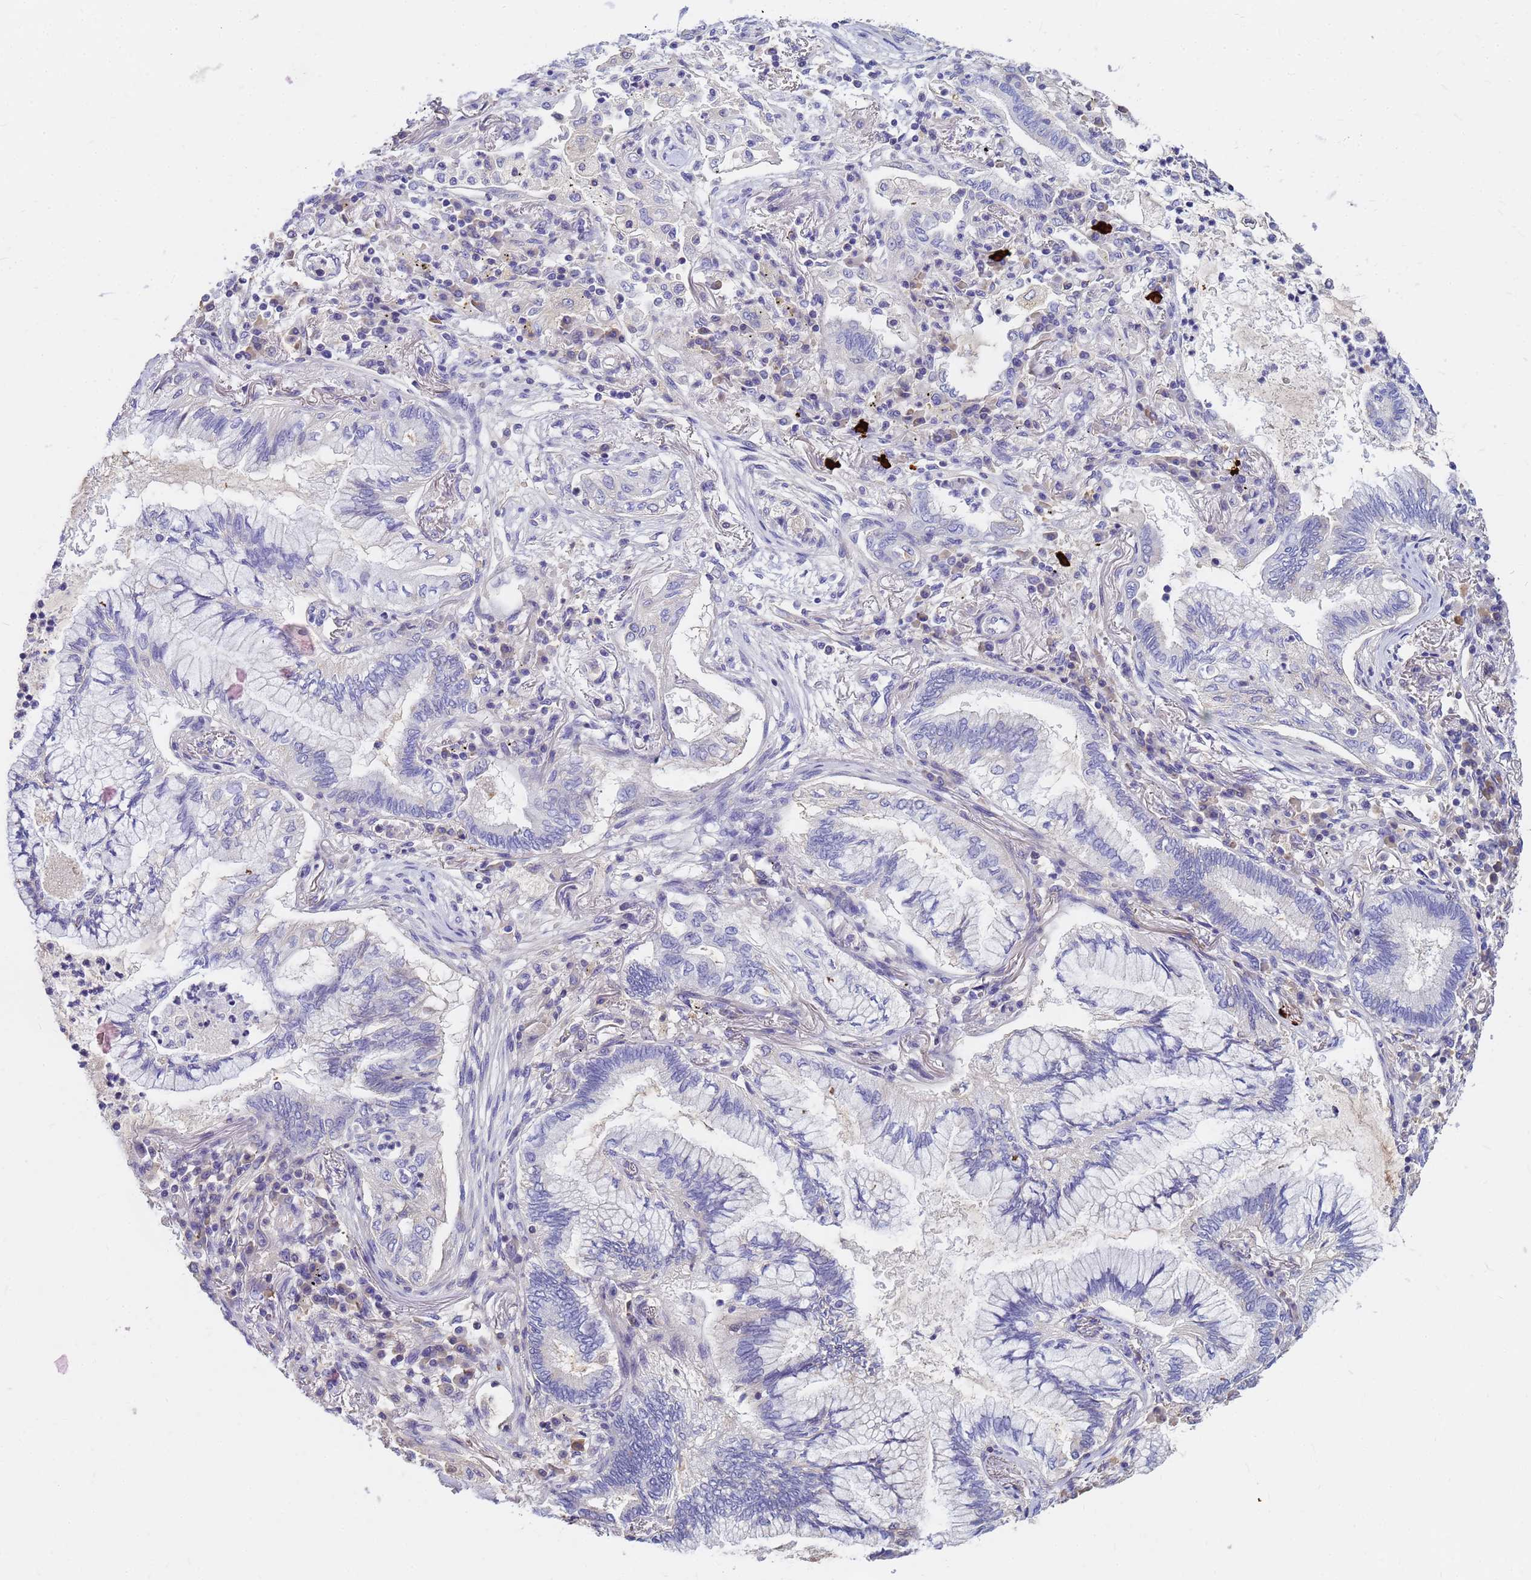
{"staining": {"intensity": "negative", "quantity": "none", "location": "none"}, "tissue": "lung cancer", "cell_type": "Tumor cells", "image_type": "cancer", "snomed": [{"axis": "morphology", "description": "Adenocarcinoma, NOS"}, {"axis": "topography", "description": "Lung"}], "caption": "Tumor cells are negative for brown protein staining in lung cancer (adenocarcinoma).", "gene": "DPRX", "patient": {"sex": "female", "age": 70}}